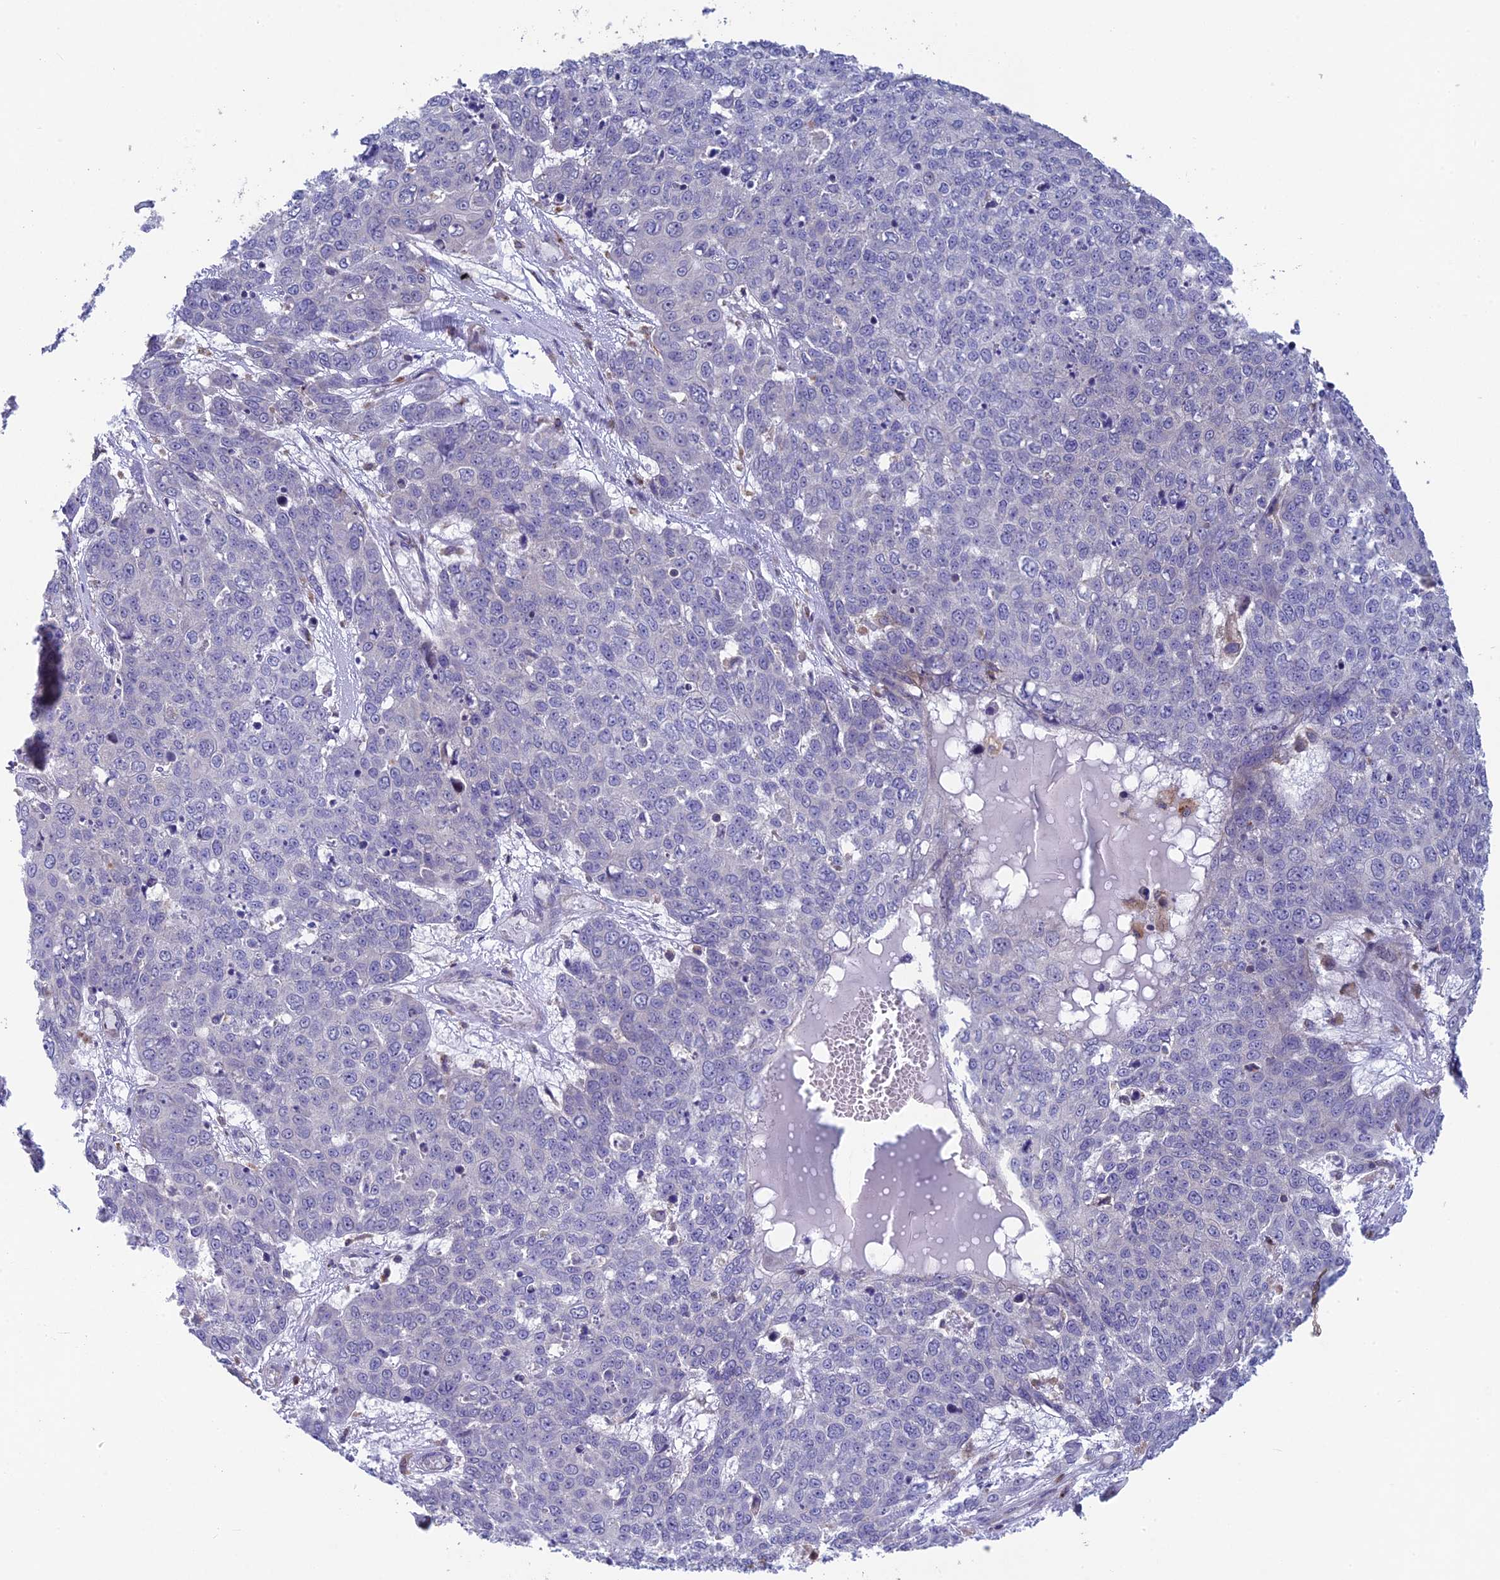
{"staining": {"intensity": "negative", "quantity": "none", "location": "none"}, "tissue": "skin cancer", "cell_type": "Tumor cells", "image_type": "cancer", "snomed": [{"axis": "morphology", "description": "Squamous cell carcinoma, NOS"}, {"axis": "topography", "description": "Skin"}], "caption": "Immunohistochemical staining of human skin cancer (squamous cell carcinoma) demonstrates no significant staining in tumor cells.", "gene": "BLTP2", "patient": {"sex": "male", "age": 71}}